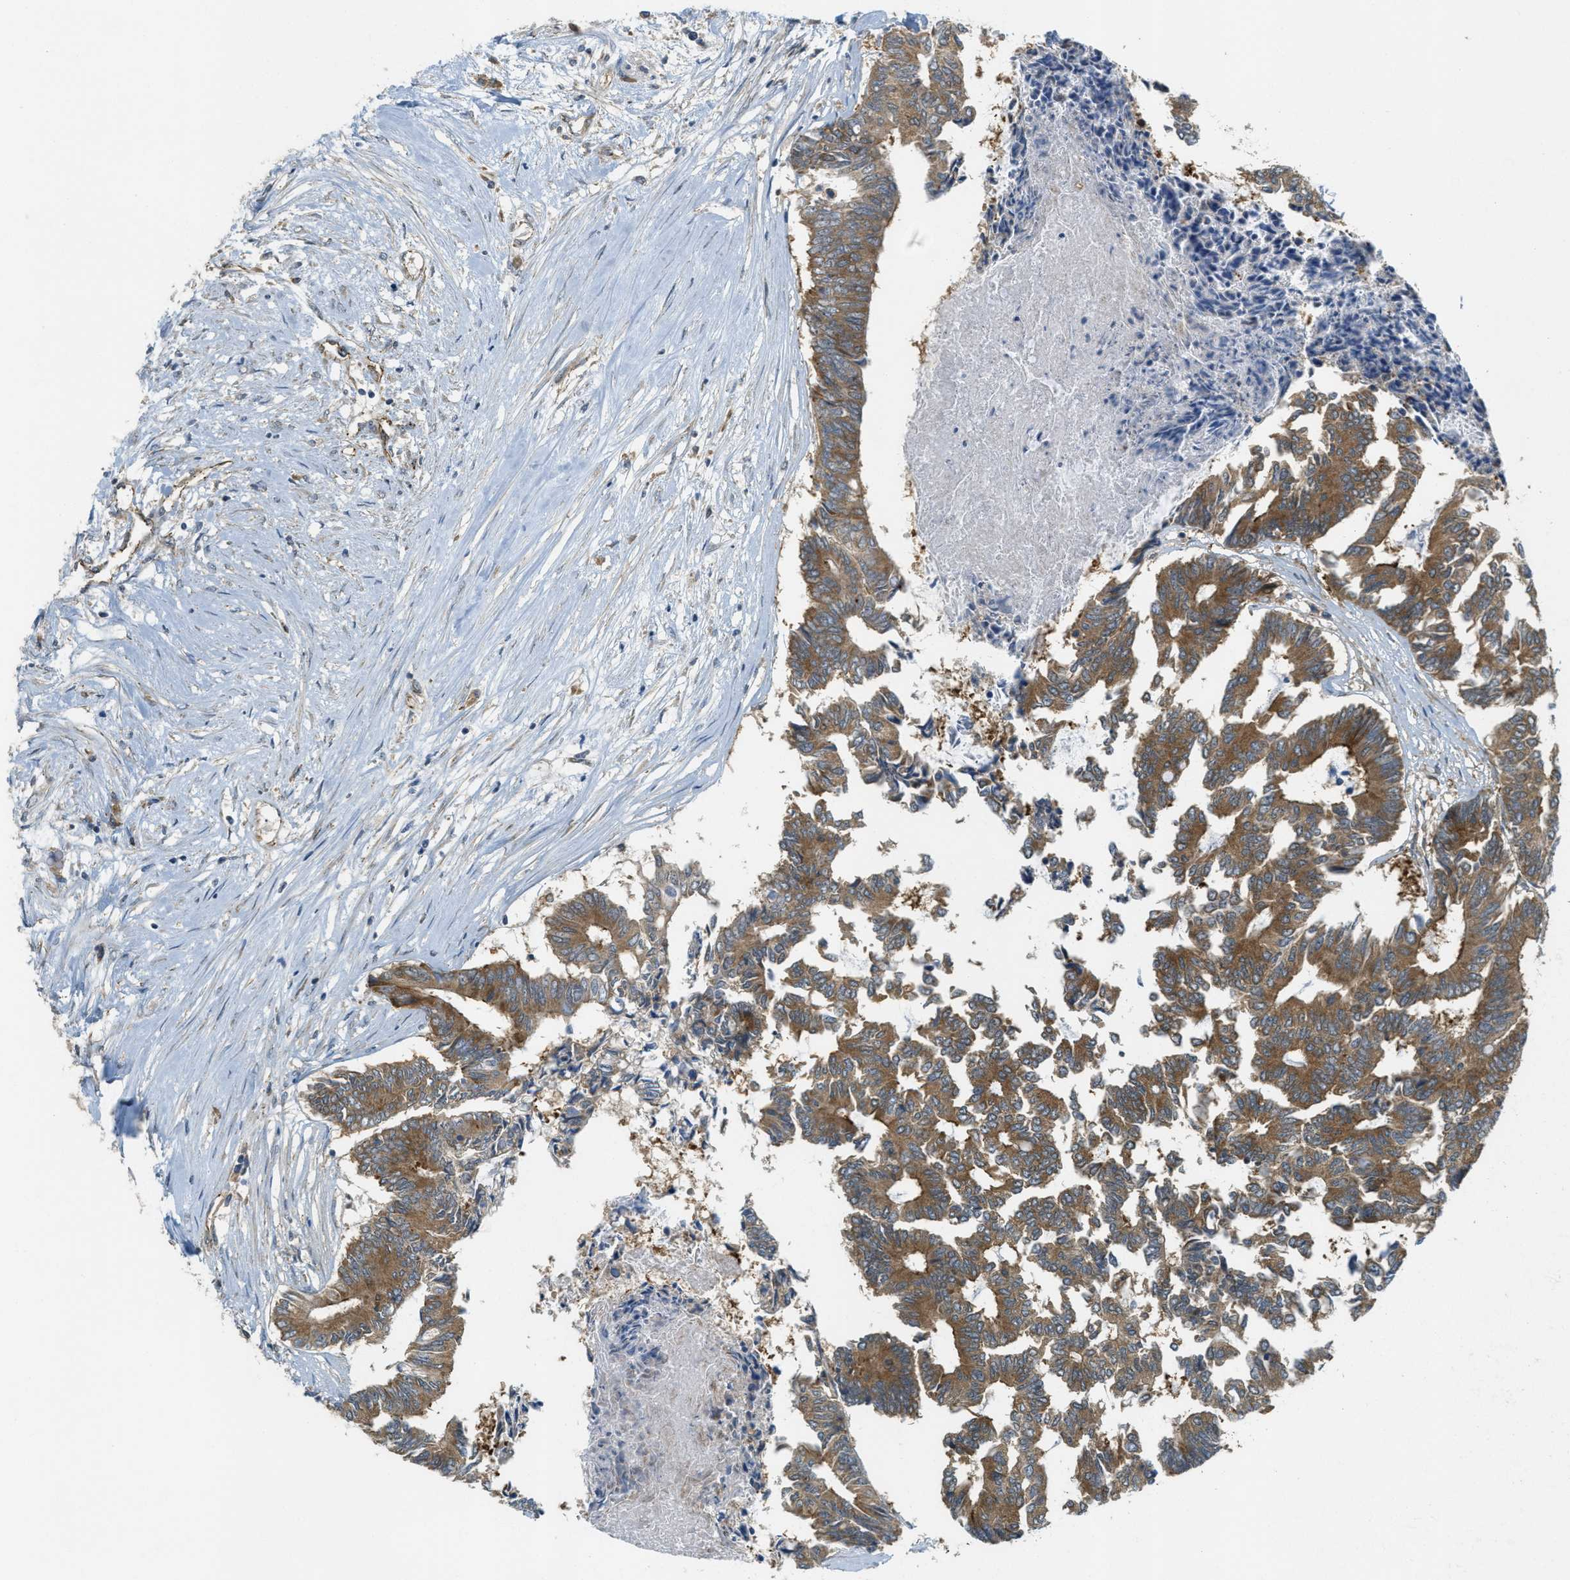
{"staining": {"intensity": "moderate", "quantity": ">75%", "location": "cytoplasmic/membranous"}, "tissue": "colorectal cancer", "cell_type": "Tumor cells", "image_type": "cancer", "snomed": [{"axis": "morphology", "description": "Adenocarcinoma, NOS"}, {"axis": "topography", "description": "Rectum"}], "caption": "A histopathology image showing moderate cytoplasmic/membranous expression in about >75% of tumor cells in adenocarcinoma (colorectal), as visualized by brown immunohistochemical staining.", "gene": "JCAD", "patient": {"sex": "male", "age": 63}}